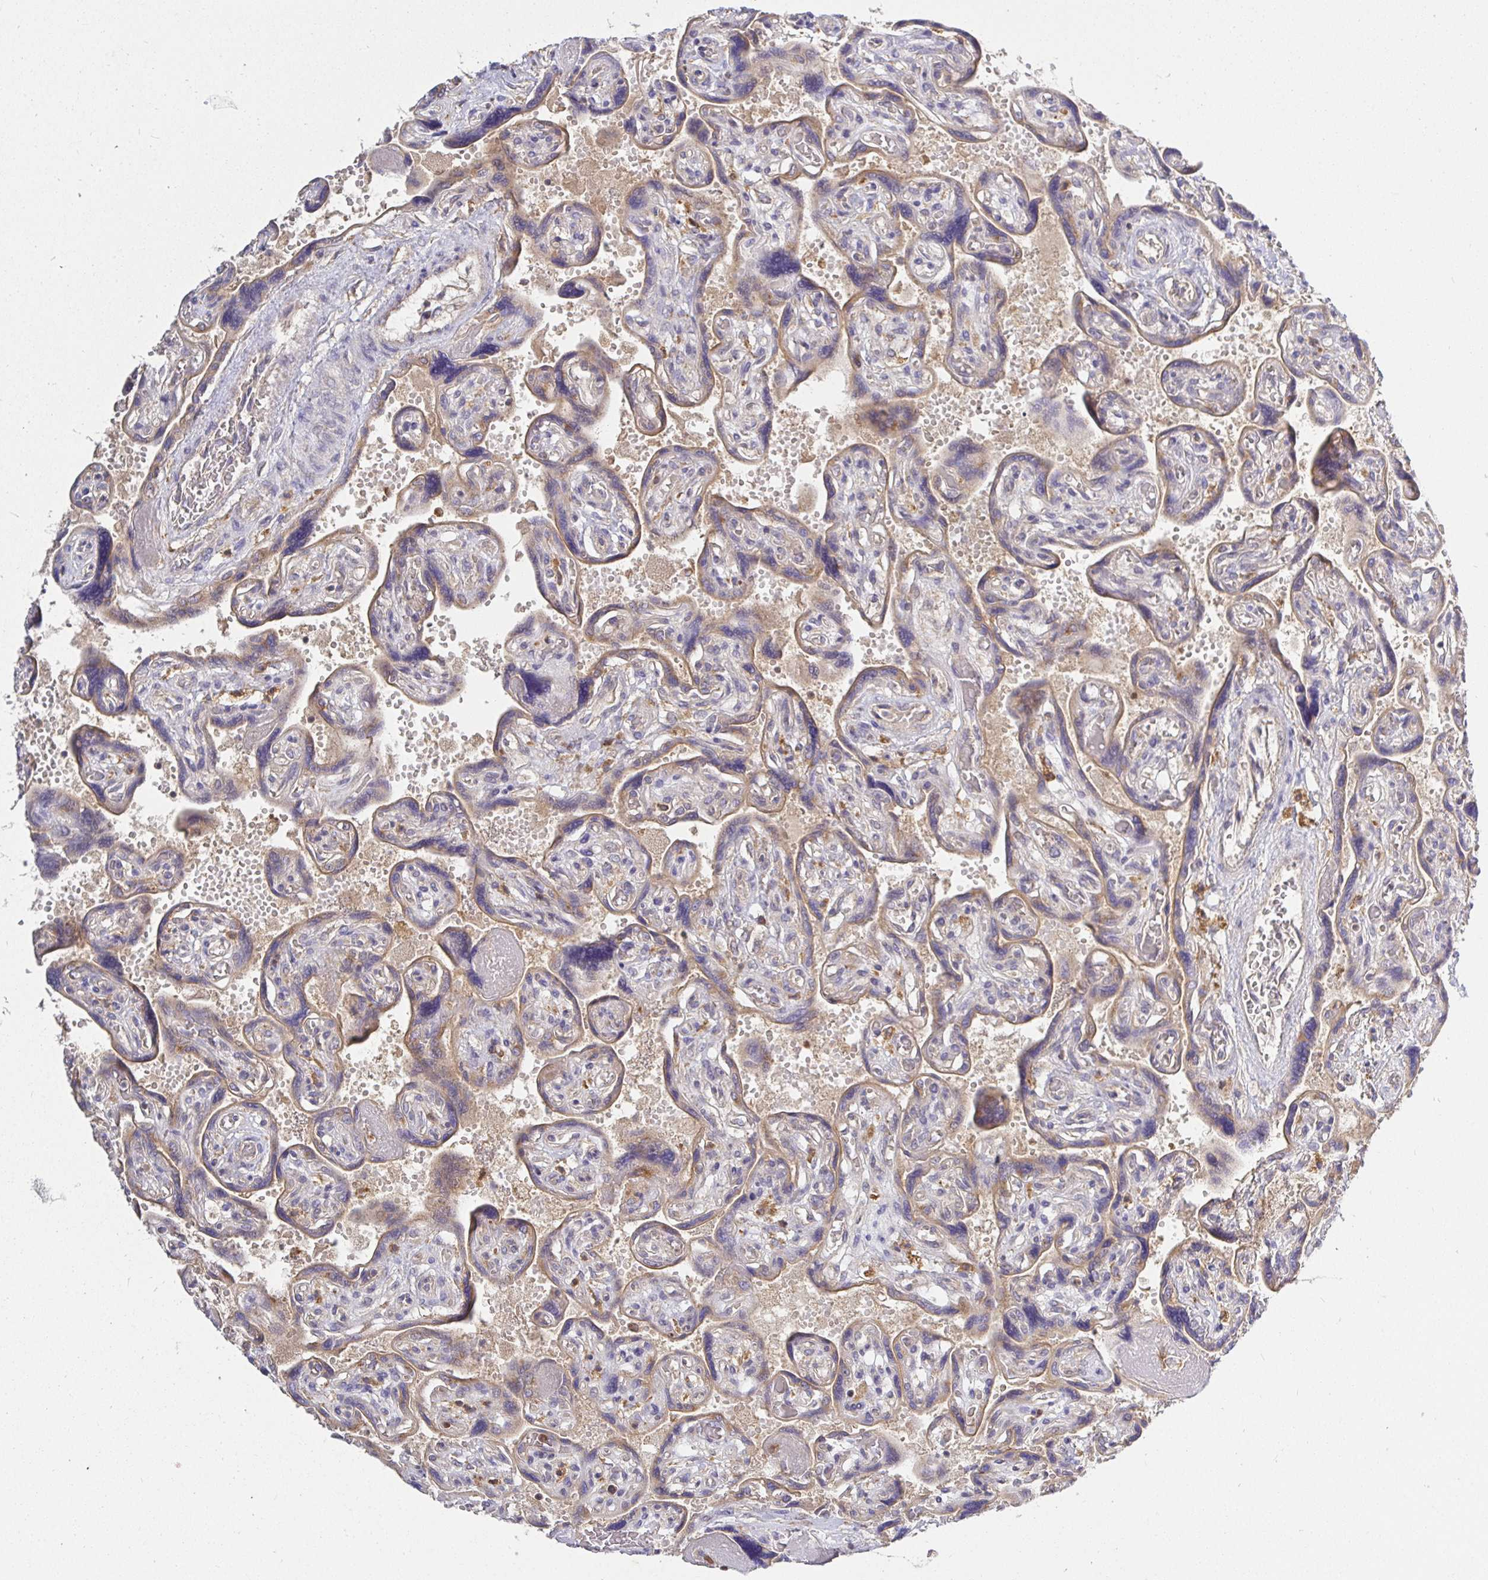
{"staining": {"intensity": "weak", "quantity": ">75%", "location": "cytoplasmic/membranous"}, "tissue": "placenta", "cell_type": "Decidual cells", "image_type": "normal", "snomed": [{"axis": "morphology", "description": "Normal tissue, NOS"}, {"axis": "topography", "description": "Placenta"}], "caption": "Immunohistochemical staining of benign human placenta shows weak cytoplasmic/membranous protein expression in about >75% of decidual cells. (DAB (3,3'-diaminobenzidine) IHC, brown staining for protein, blue staining for nuclei).", "gene": "ATP6V1F", "patient": {"sex": "female", "age": 32}}